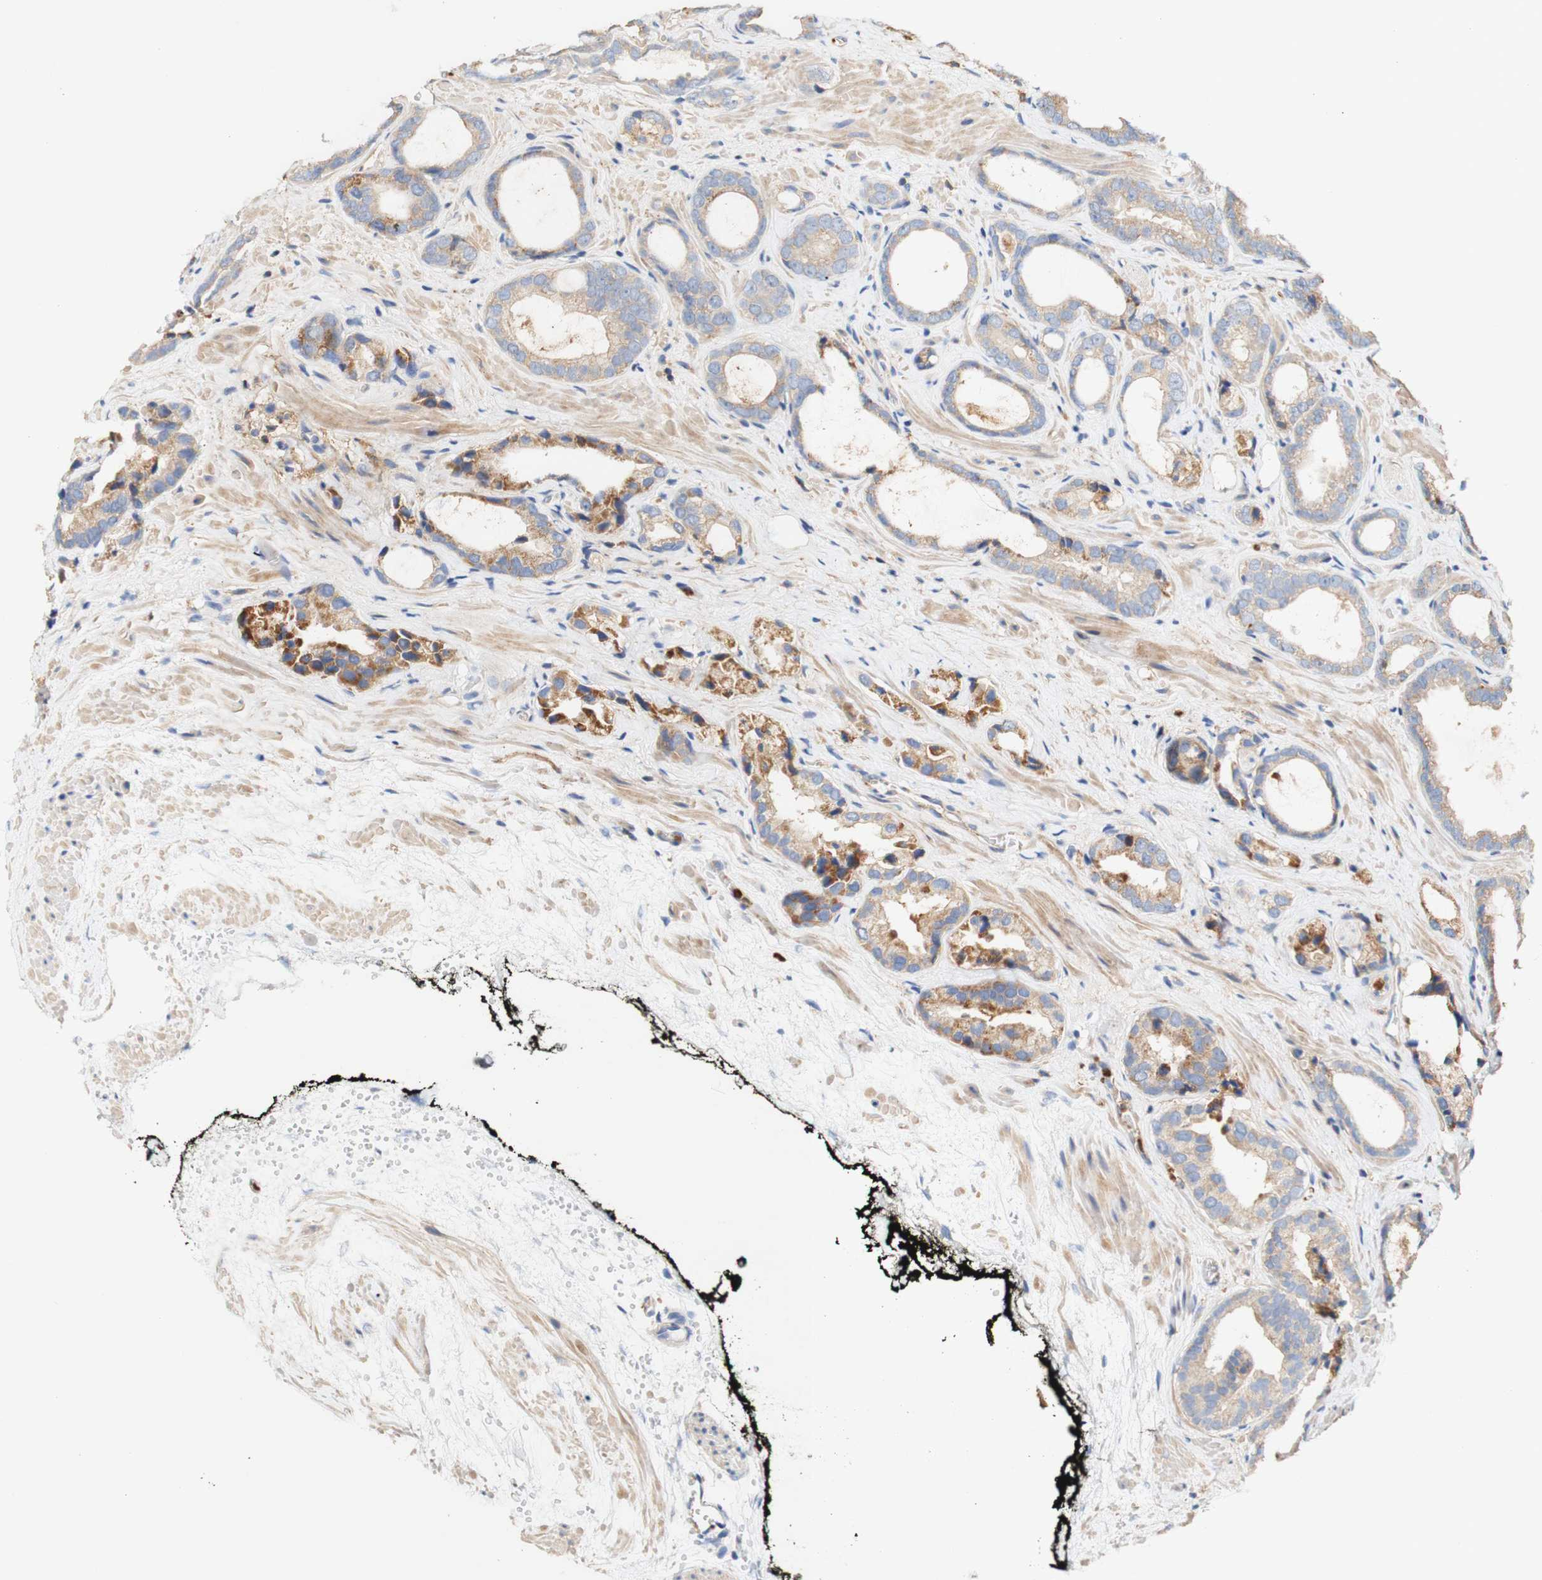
{"staining": {"intensity": "moderate", "quantity": ">75%", "location": "cytoplasmic/membranous"}, "tissue": "prostate cancer", "cell_type": "Tumor cells", "image_type": "cancer", "snomed": [{"axis": "morphology", "description": "Adenocarcinoma, Low grade"}, {"axis": "topography", "description": "Prostate"}], "caption": "The image shows staining of prostate low-grade adenocarcinoma, revealing moderate cytoplasmic/membranous protein positivity (brown color) within tumor cells. Using DAB (3,3'-diaminobenzidine) (brown) and hematoxylin (blue) stains, captured at high magnification using brightfield microscopy.", "gene": "PCDH7", "patient": {"sex": "male", "age": 60}}